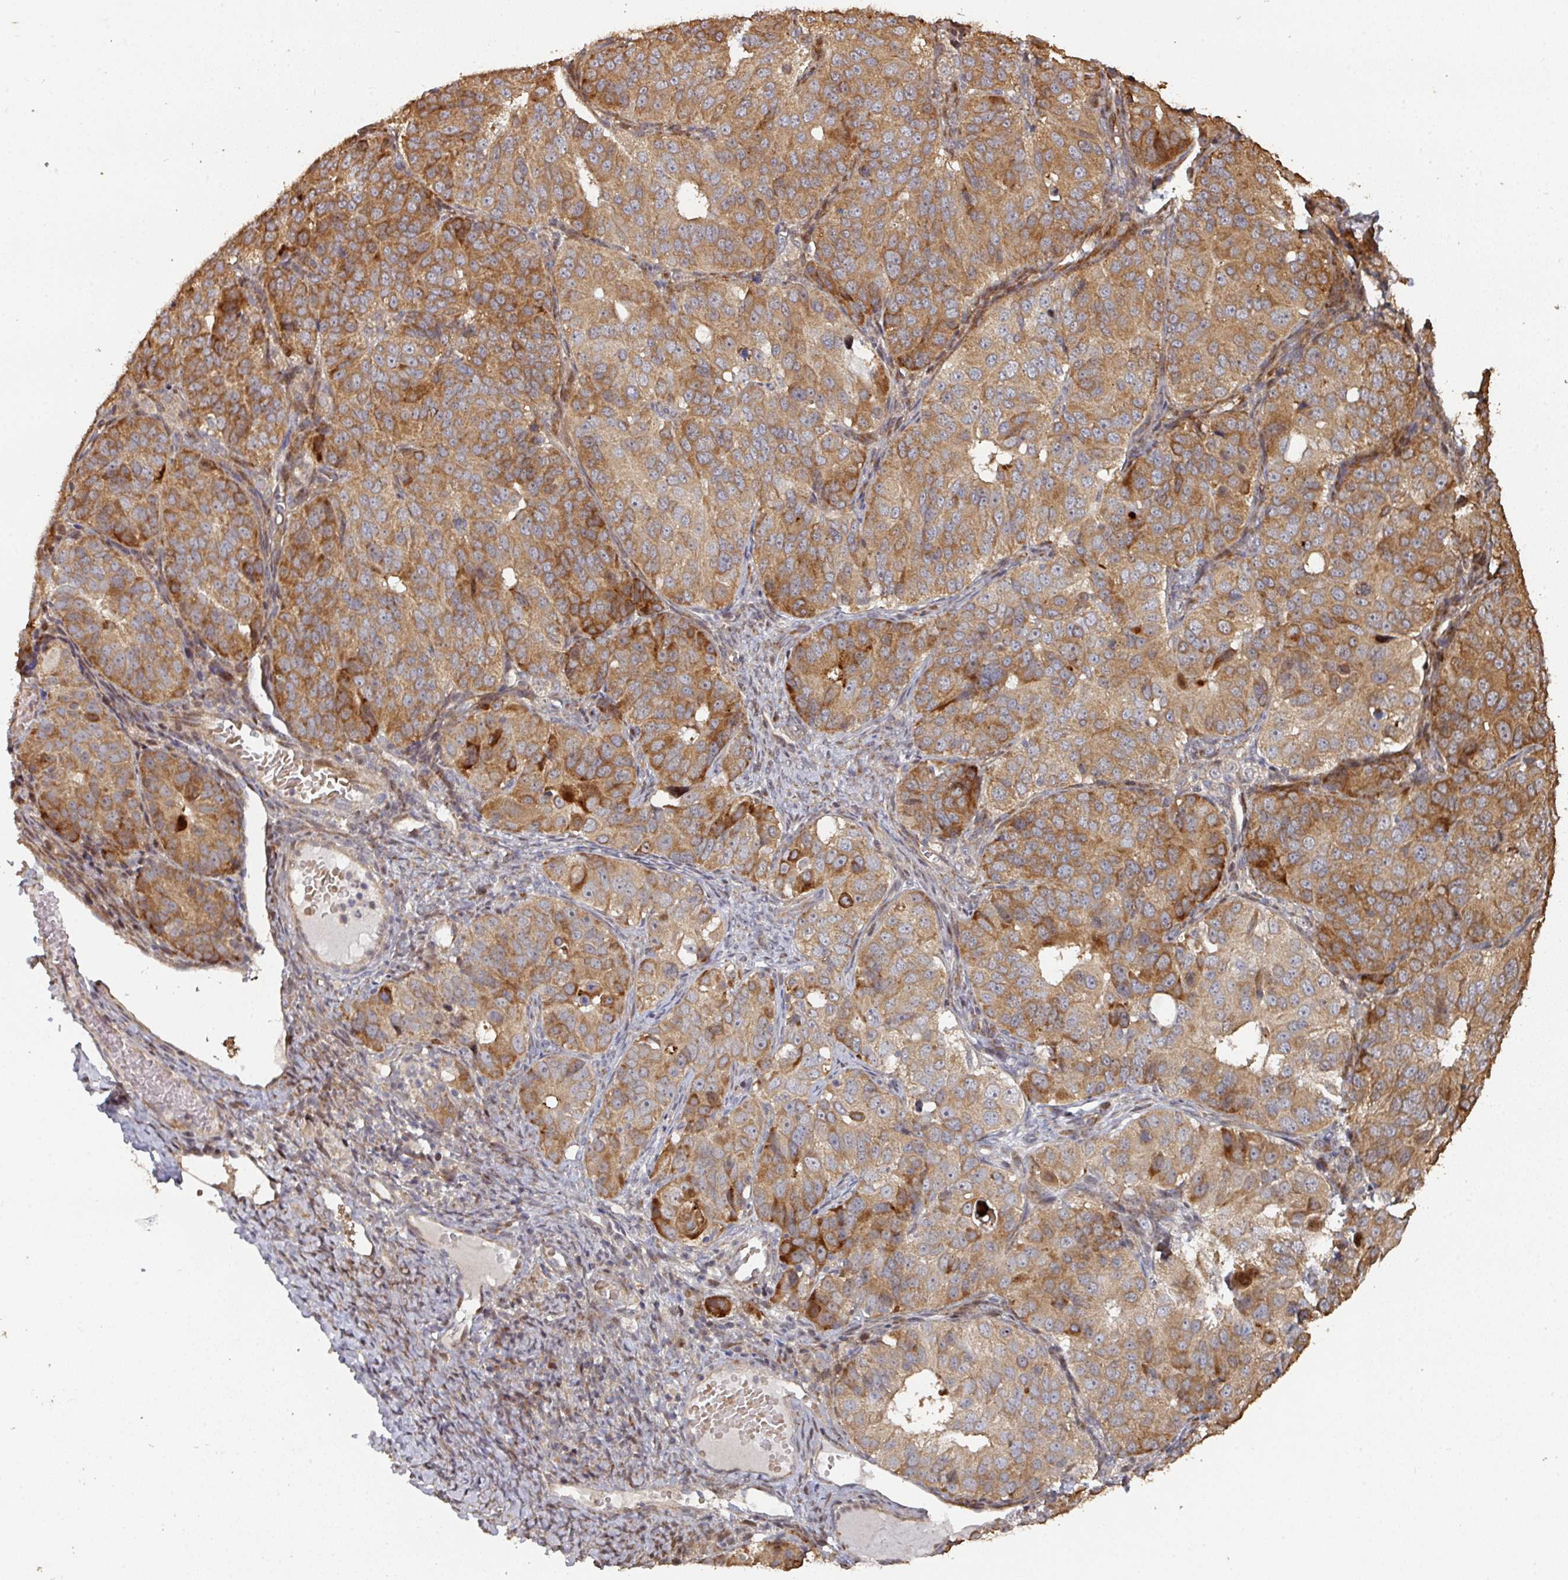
{"staining": {"intensity": "moderate", "quantity": ">75%", "location": "cytoplasmic/membranous"}, "tissue": "ovarian cancer", "cell_type": "Tumor cells", "image_type": "cancer", "snomed": [{"axis": "morphology", "description": "Carcinoma, endometroid"}, {"axis": "topography", "description": "Ovary"}], "caption": "Protein staining shows moderate cytoplasmic/membranous positivity in approximately >75% of tumor cells in endometroid carcinoma (ovarian). The staining is performed using DAB (3,3'-diaminobenzidine) brown chromogen to label protein expression. The nuclei are counter-stained blue using hematoxylin.", "gene": "CA7", "patient": {"sex": "female", "age": 51}}